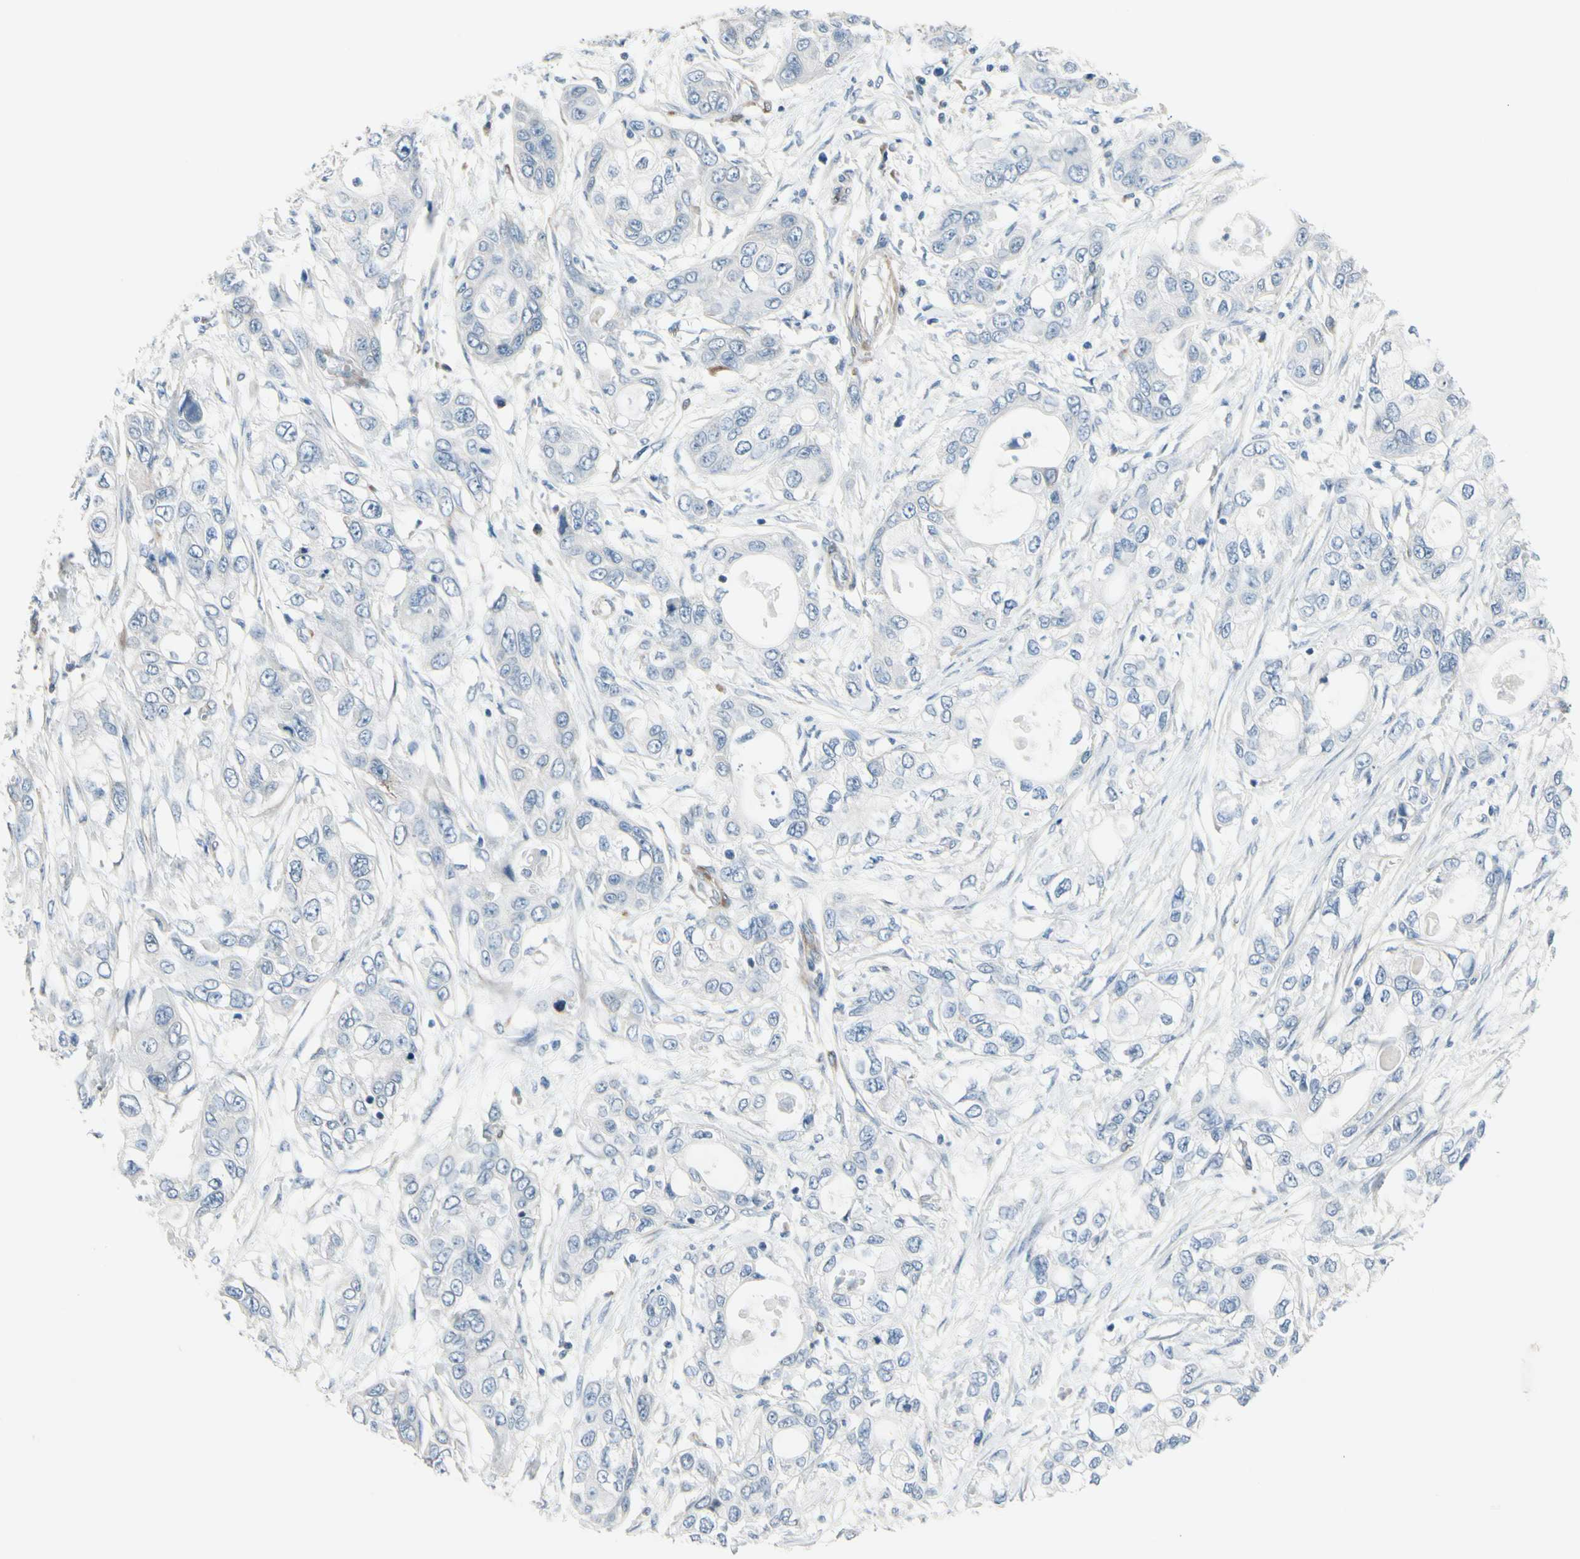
{"staining": {"intensity": "negative", "quantity": "none", "location": "none"}, "tissue": "pancreatic cancer", "cell_type": "Tumor cells", "image_type": "cancer", "snomed": [{"axis": "morphology", "description": "Adenocarcinoma, NOS"}, {"axis": "topography", "description": "Pancreas"}], "caption": "Micrograph shows no protein expression in tumor cells of pancreatic adenocarcinoma tissue.", "gene": "MAP2", "patient": {"sex": "female", "age": 70}}